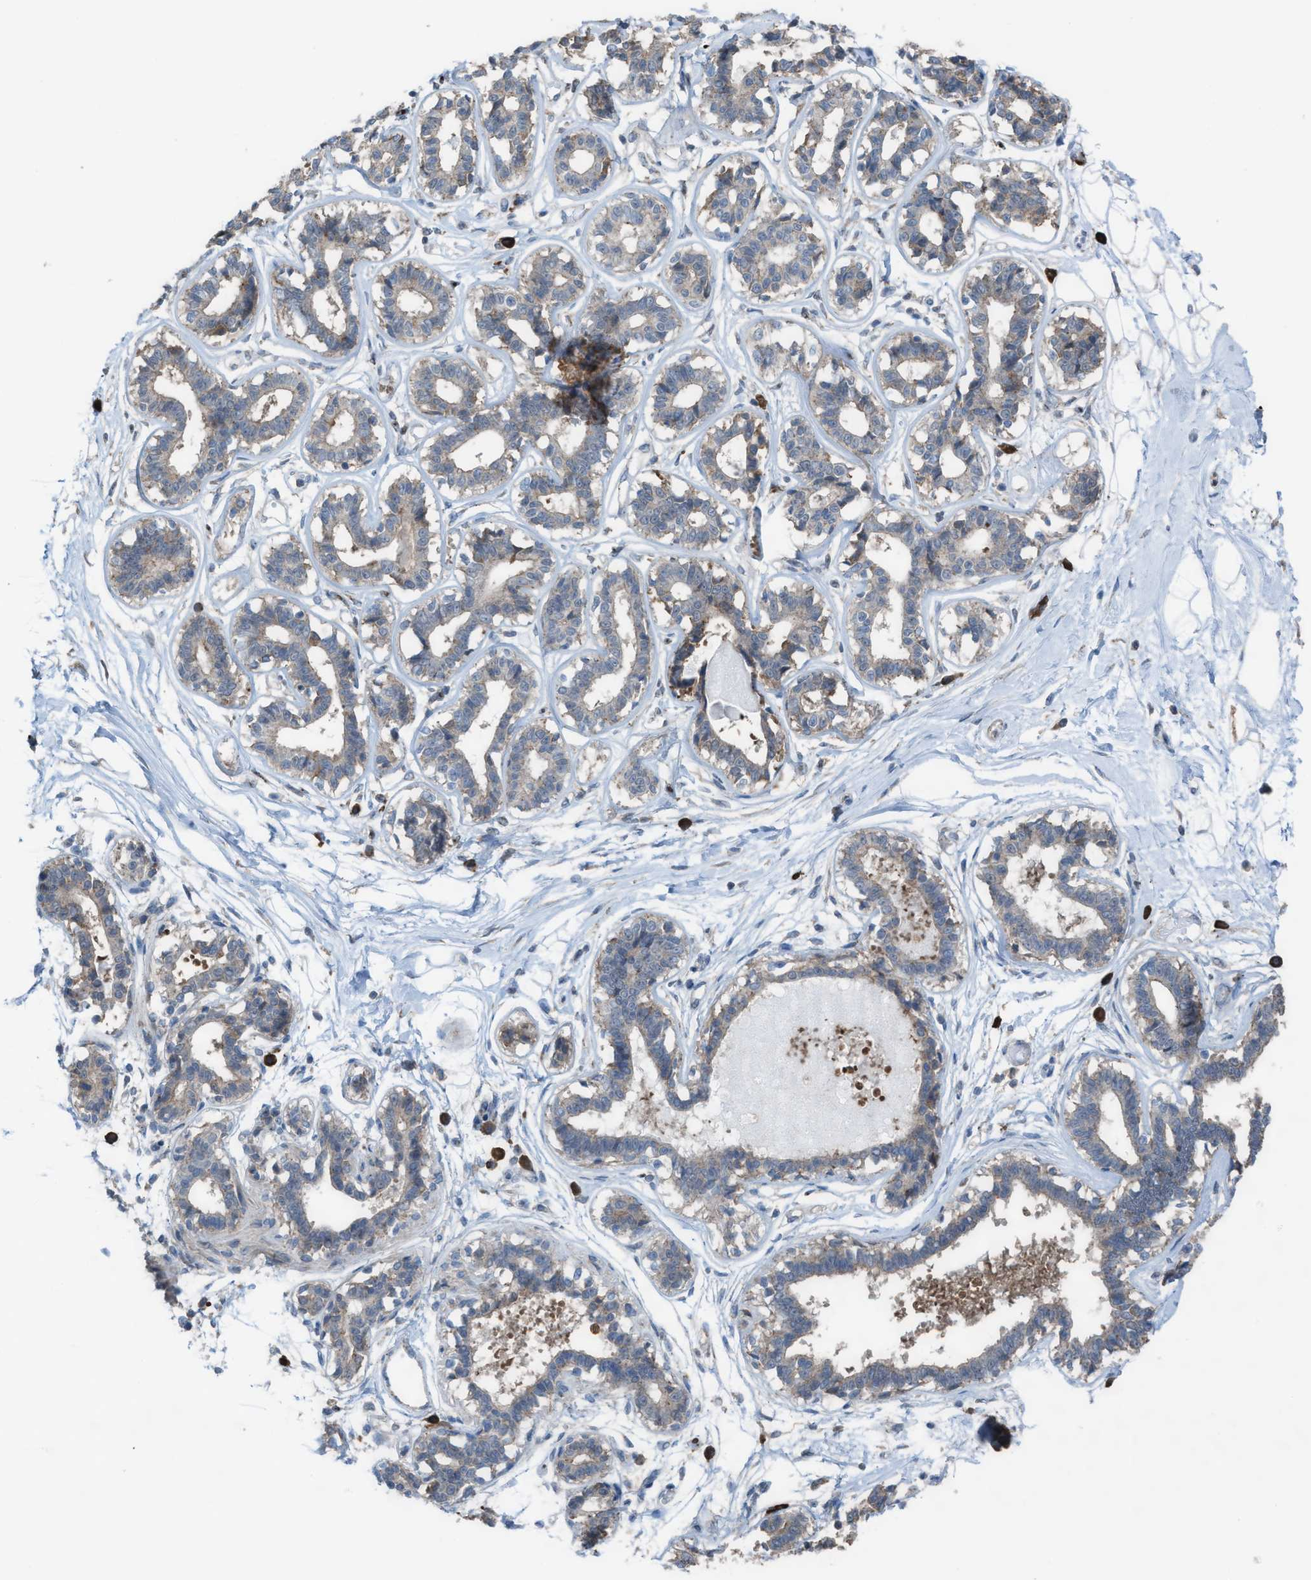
{"staining": {"intensity": "negative", "quantity": "none", "location": "none"}, "tissue": "breast", "cell_type": "Adipocytes", "image_type": "normal", "snomed": [{"axis": "morphology", "description": "Normal tissue, NOS"}, {"axis": "topography", "description": "Breast"}], "caption": "Protein analysis of normal breast reveals no significant staining in adipocytes.", "gene": "PLAA", "patient": {"sex": "female", "age": 45}}